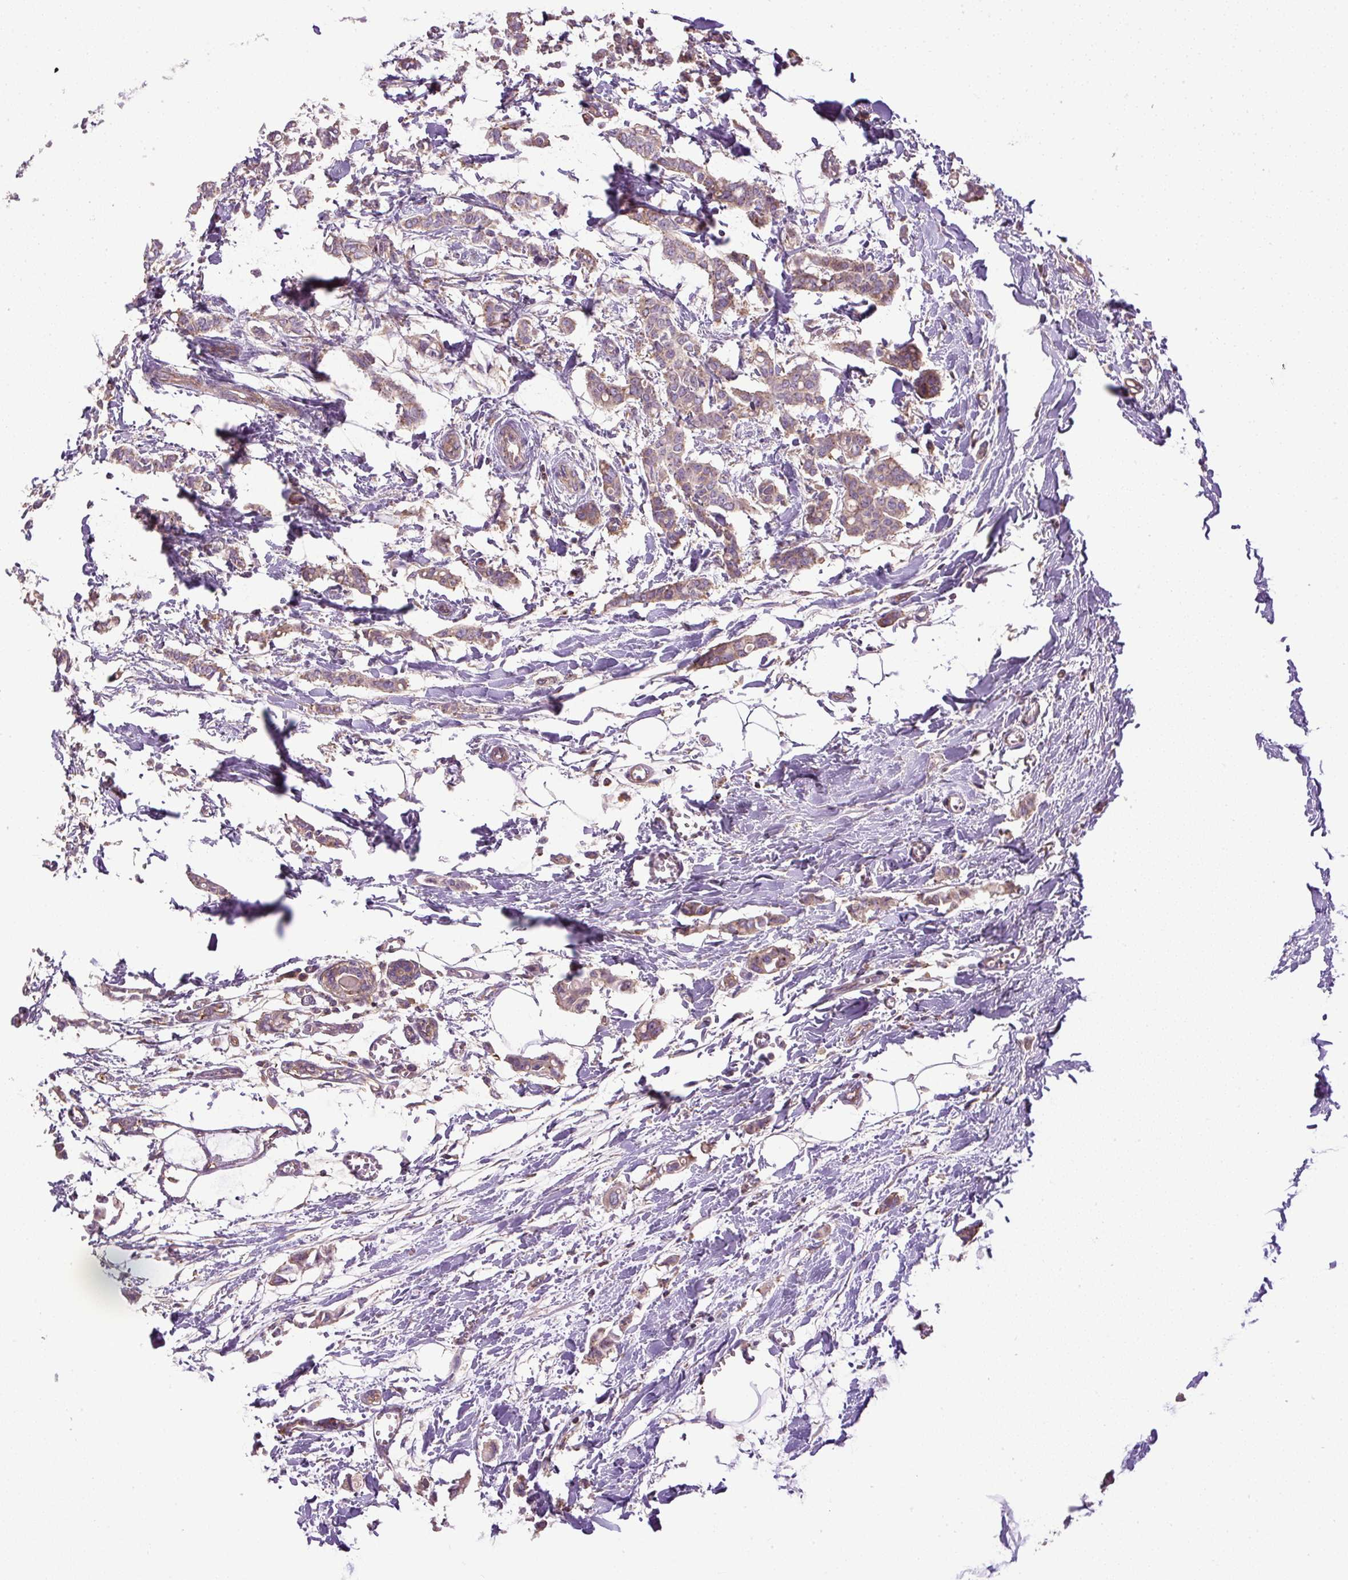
{"staining": {"intensity": "moderate", "quantity": "25%-75%", "location": "cytoplasmic/membranous"}, "tissue": "breast cancer", "cell_type": "Tumor cells", "image_type": "cancer", "snomed": [{"axis": "morphology", "description": "Duct carcinoma"}, {"axis": "topography", "description": "Breast"}], "caption": "IHC (DAB) staining of human breast cancer exhibits moderate cytoplasmic/membranous protein staining in about 25%-75% of tumor cells. The protein of interest is stained brown, and the nuclei are stained in blue (DAB (3,3'-diaminobenzidine) IHC with brightfield microscopy, high magnification).", "gene": "ZNF547", "patient": {"sex": "female", "age": 41}}